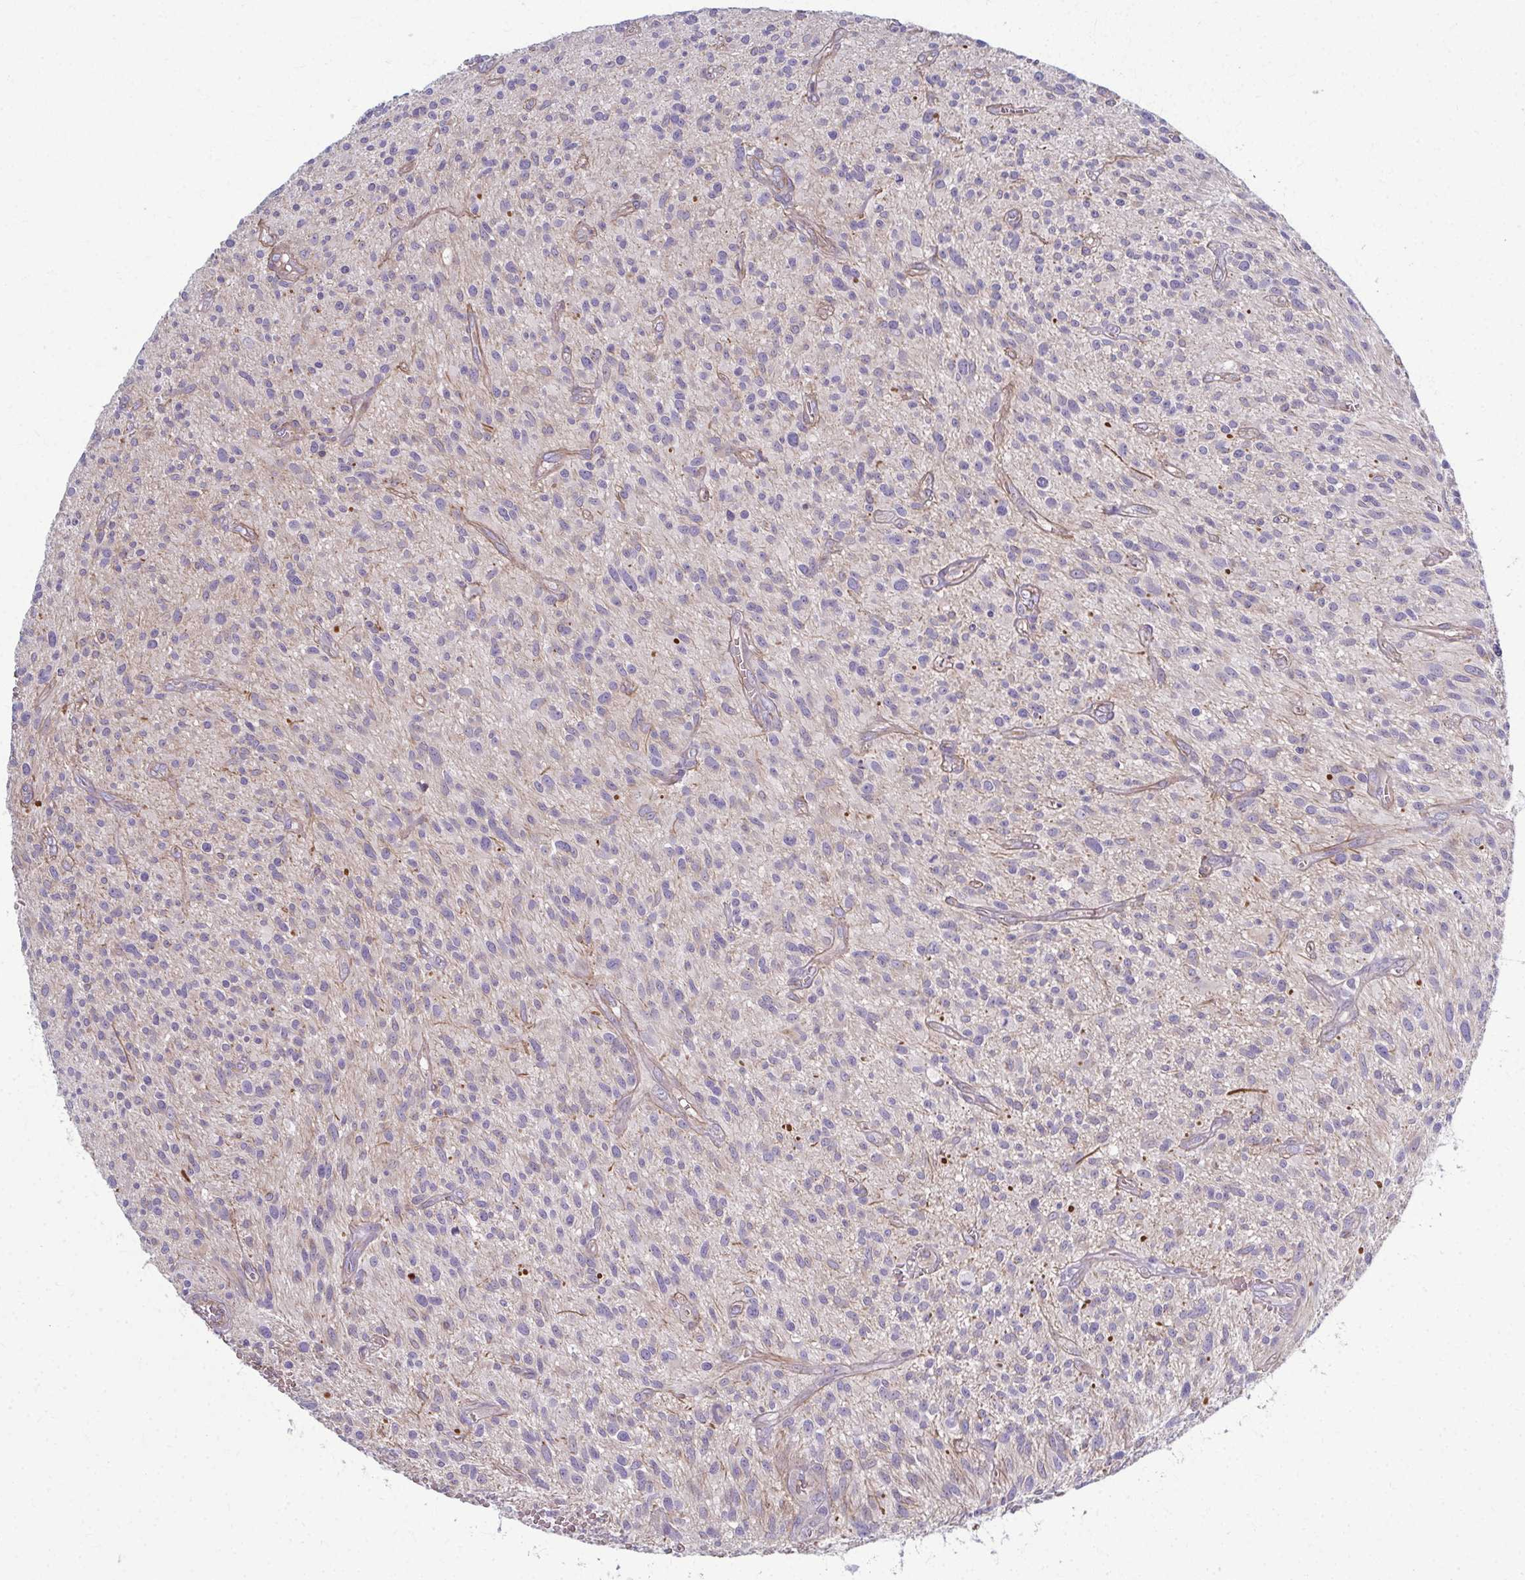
{"staining": {"intensity": "negative", "quantity": "none", "location": "none"}, "tissue": "glioma", "cell_type": "Tumor cells", "image_type": "cancer", "snomed": [{"axis": "morphology", "description": "Glioma, malignant, High grade"}, {"axis": "topography", "description": "Brain"}], "caption": "Tumor cells show no significant expression in malignant high-grade glioma.", "gene": "EID2B", "patient": {"sex": "male", "age": 75}}